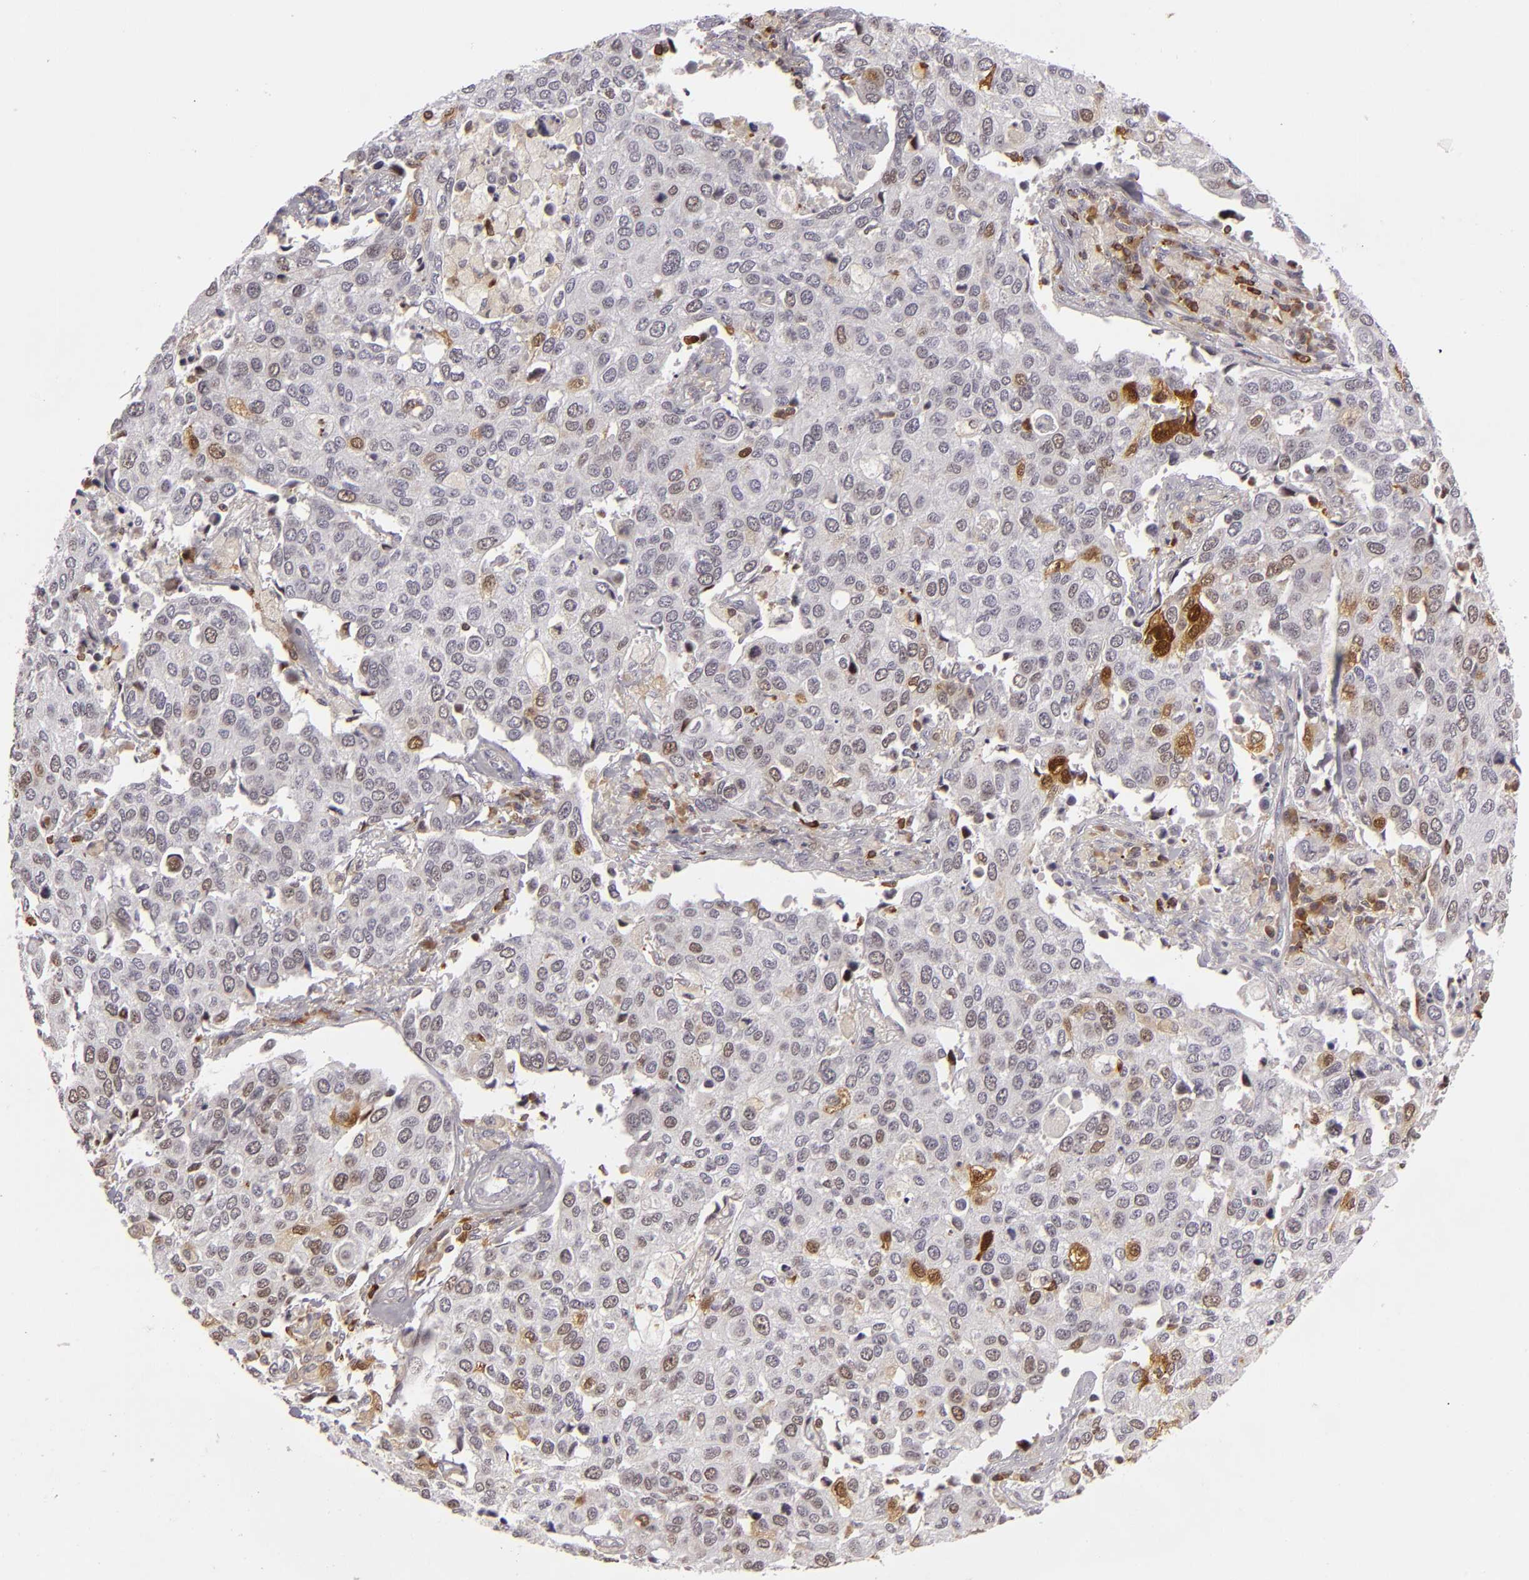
{"staining": {"intensity": "weak", "quantity": "<25%", "location": "cytoplasmic/membranous,nuclear"}, "tissue": "cervical cancer", "cell_type": "Tumor cells", "image_type": "cancer", "snomed": [{"axis": "morphology", "description": "Squamous cell carcinoma, NOS"}, {"axis": "topography", "description": "Cervix"}], "caption": "The IHC histopathology image has no significant expression in tumor cells of cervical squamous cell carcinoma tissue. The staining is performed using DAB (3,3'-diaminobenzidine) brown chromogen with nuclei counter-stained in using hematoxylin.", "gene": "APOBEC3G", "patient": {"sex": "female", "age": 54}}